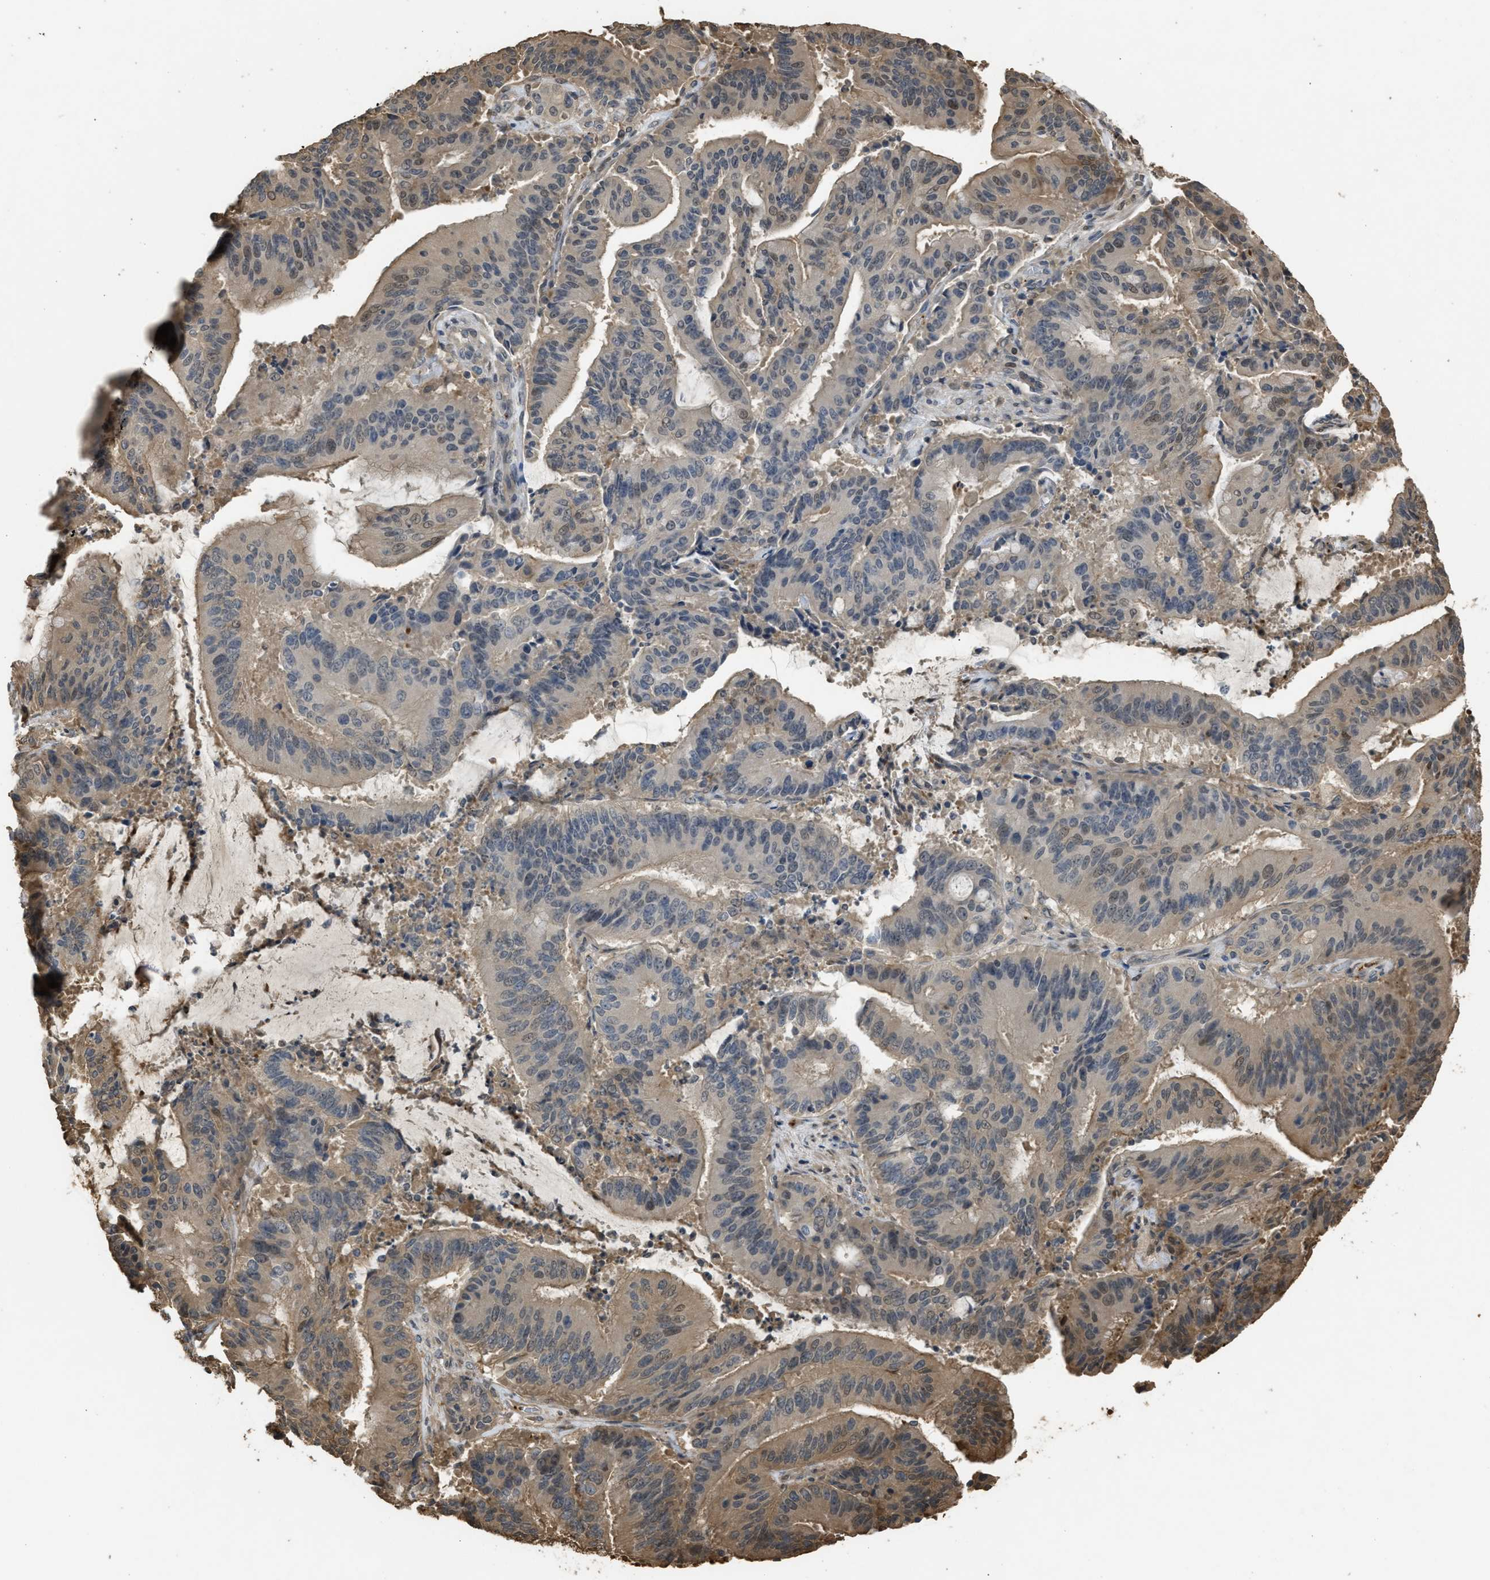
{"staining": {"intensity": "weak", "quantity": "<25%", "location": "cytoplasmic/membranous"}, "tissue": "liver cancer", "cell_type": "Tumor cells", "image_type": "cancer", "snomed": [{"axis": "morphology", "description": "Normal tissue, NOS"}, {"axis": "morphology", "description": "Cholangiocarcinoma"}, {"axis": "topography", "description": "Liver"}, {"axis": "topography", "description": "Peripheral nerve tissue"}], "caption": "IHC micrograph of neoplastic tissue: human liver cancer (cholangiocarcinoma) stained with DAB (3,3'-diaminobenzidine) displays no significant protein positivity in tumor cells.", "gene": "ARHGDIA", "patient": {"sex": "female", "age": 73}}